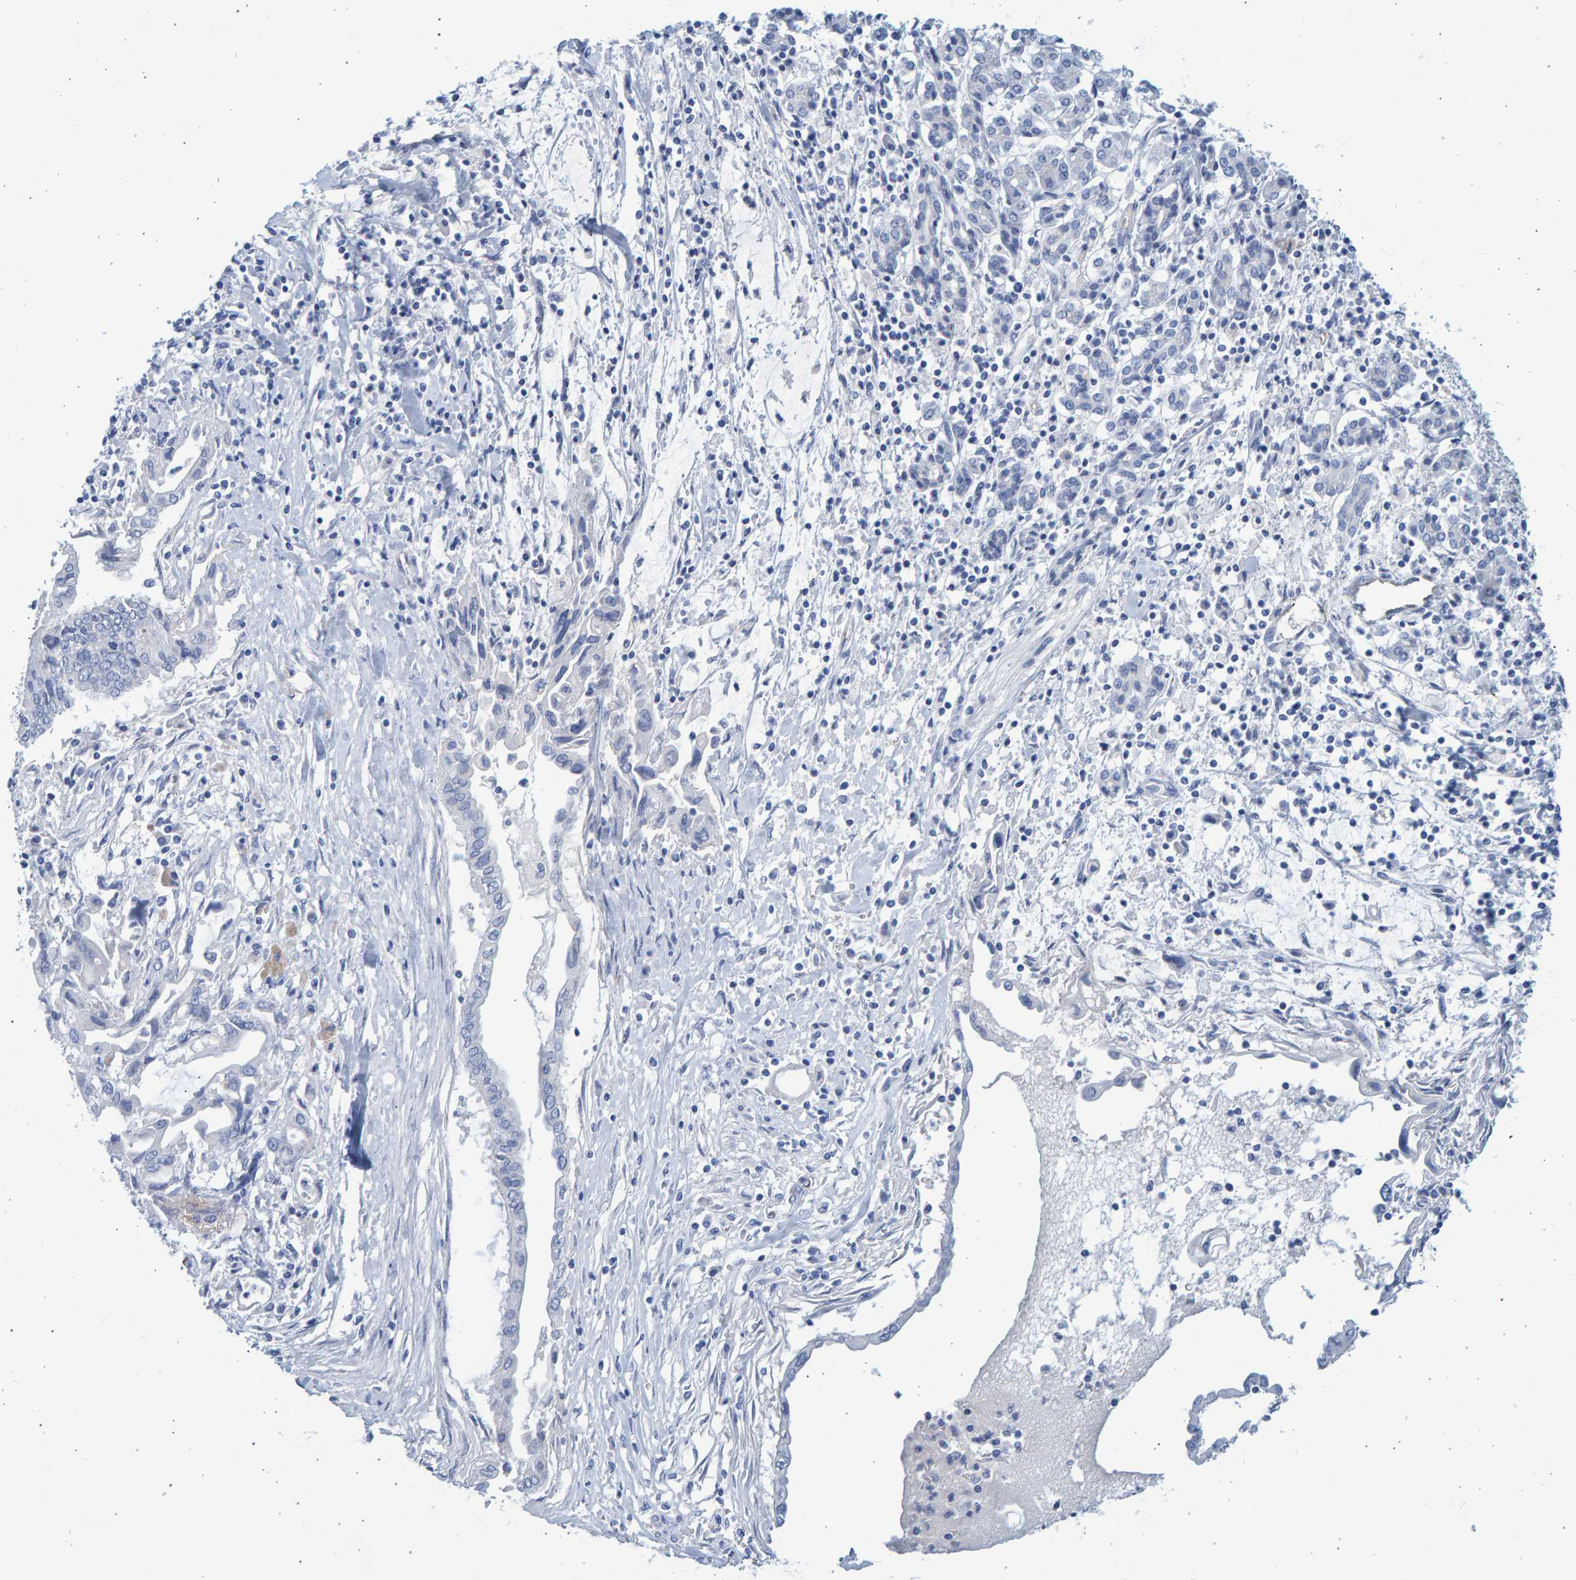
{"staining": {"intensity": "negative", "quantity": "none", "location": "none"}, "tissue": "pancreatic cancer", "cell_type": "Tumor cells", "image_type": "cancer", "snomed": [{"axis": "morphology", "description": "Adenocarcinoma, NOS"}, {"axis": "topography", "description": "Pancreas"}], "caption": "Pancreatic adenocarcinoma was stained to show a protein in brown. There is no significant staining in tumor cells.", "gene": "SLC34A3", "patient": {"sex": "female", "age": 57}}